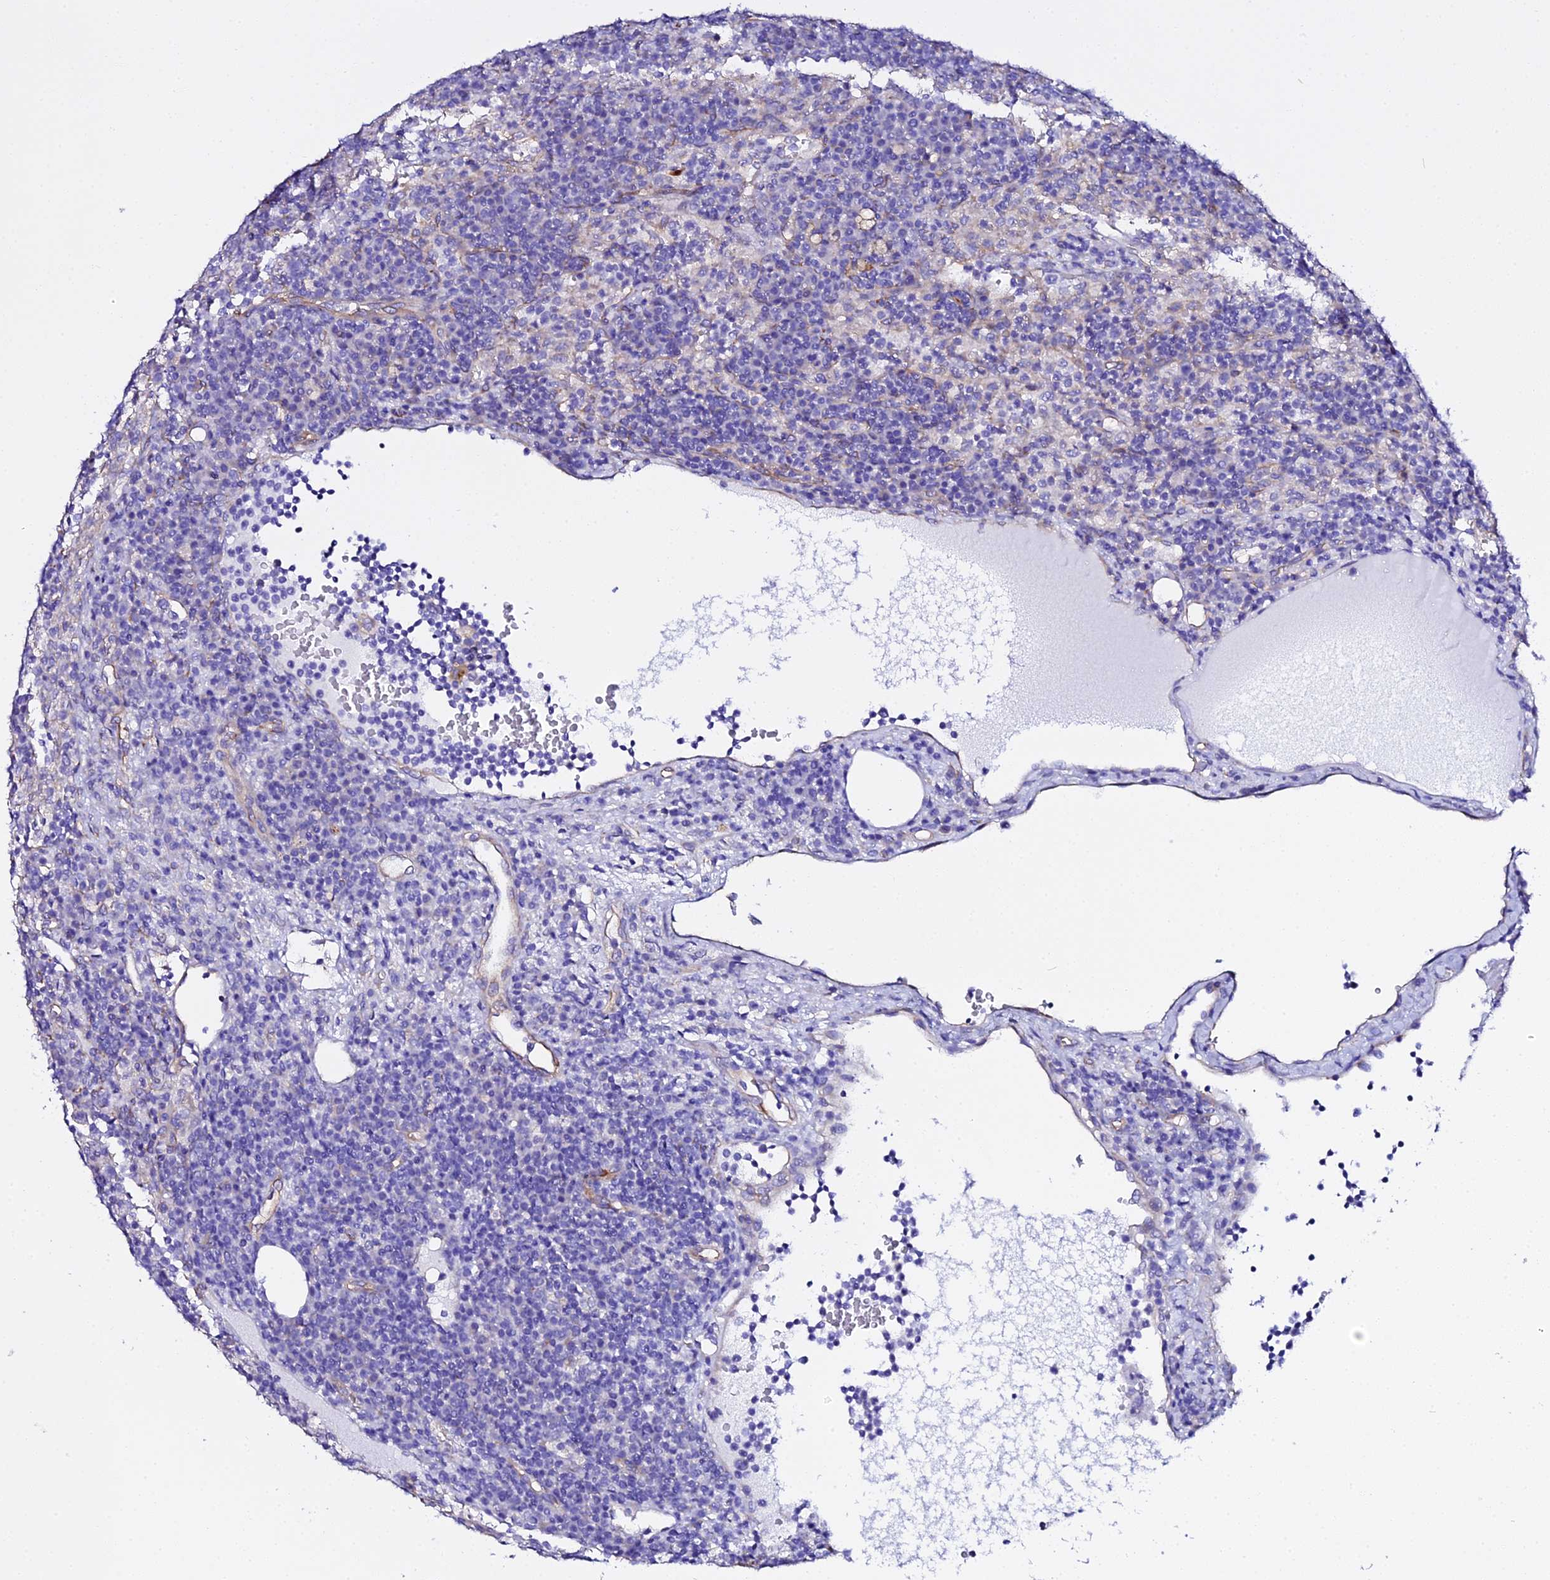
{"staining": {"intensity": "negative", "quantity": "none", "location": "none"}, "tissue": "lymph node", "cell_type": "Germinal center cells", "image_type": "normal", "snomed": [{"axis": "morphology", "description": "Normal tissue, NOS"}, {"axis": "topography", "description": "Lymph node"}], "caption": "Immunohistochemical staining of normal human lymph node shows no significant positivity in germinal center cells.", "gene": "CFAP45", "patient": {"sex": "female", "age": 70}}